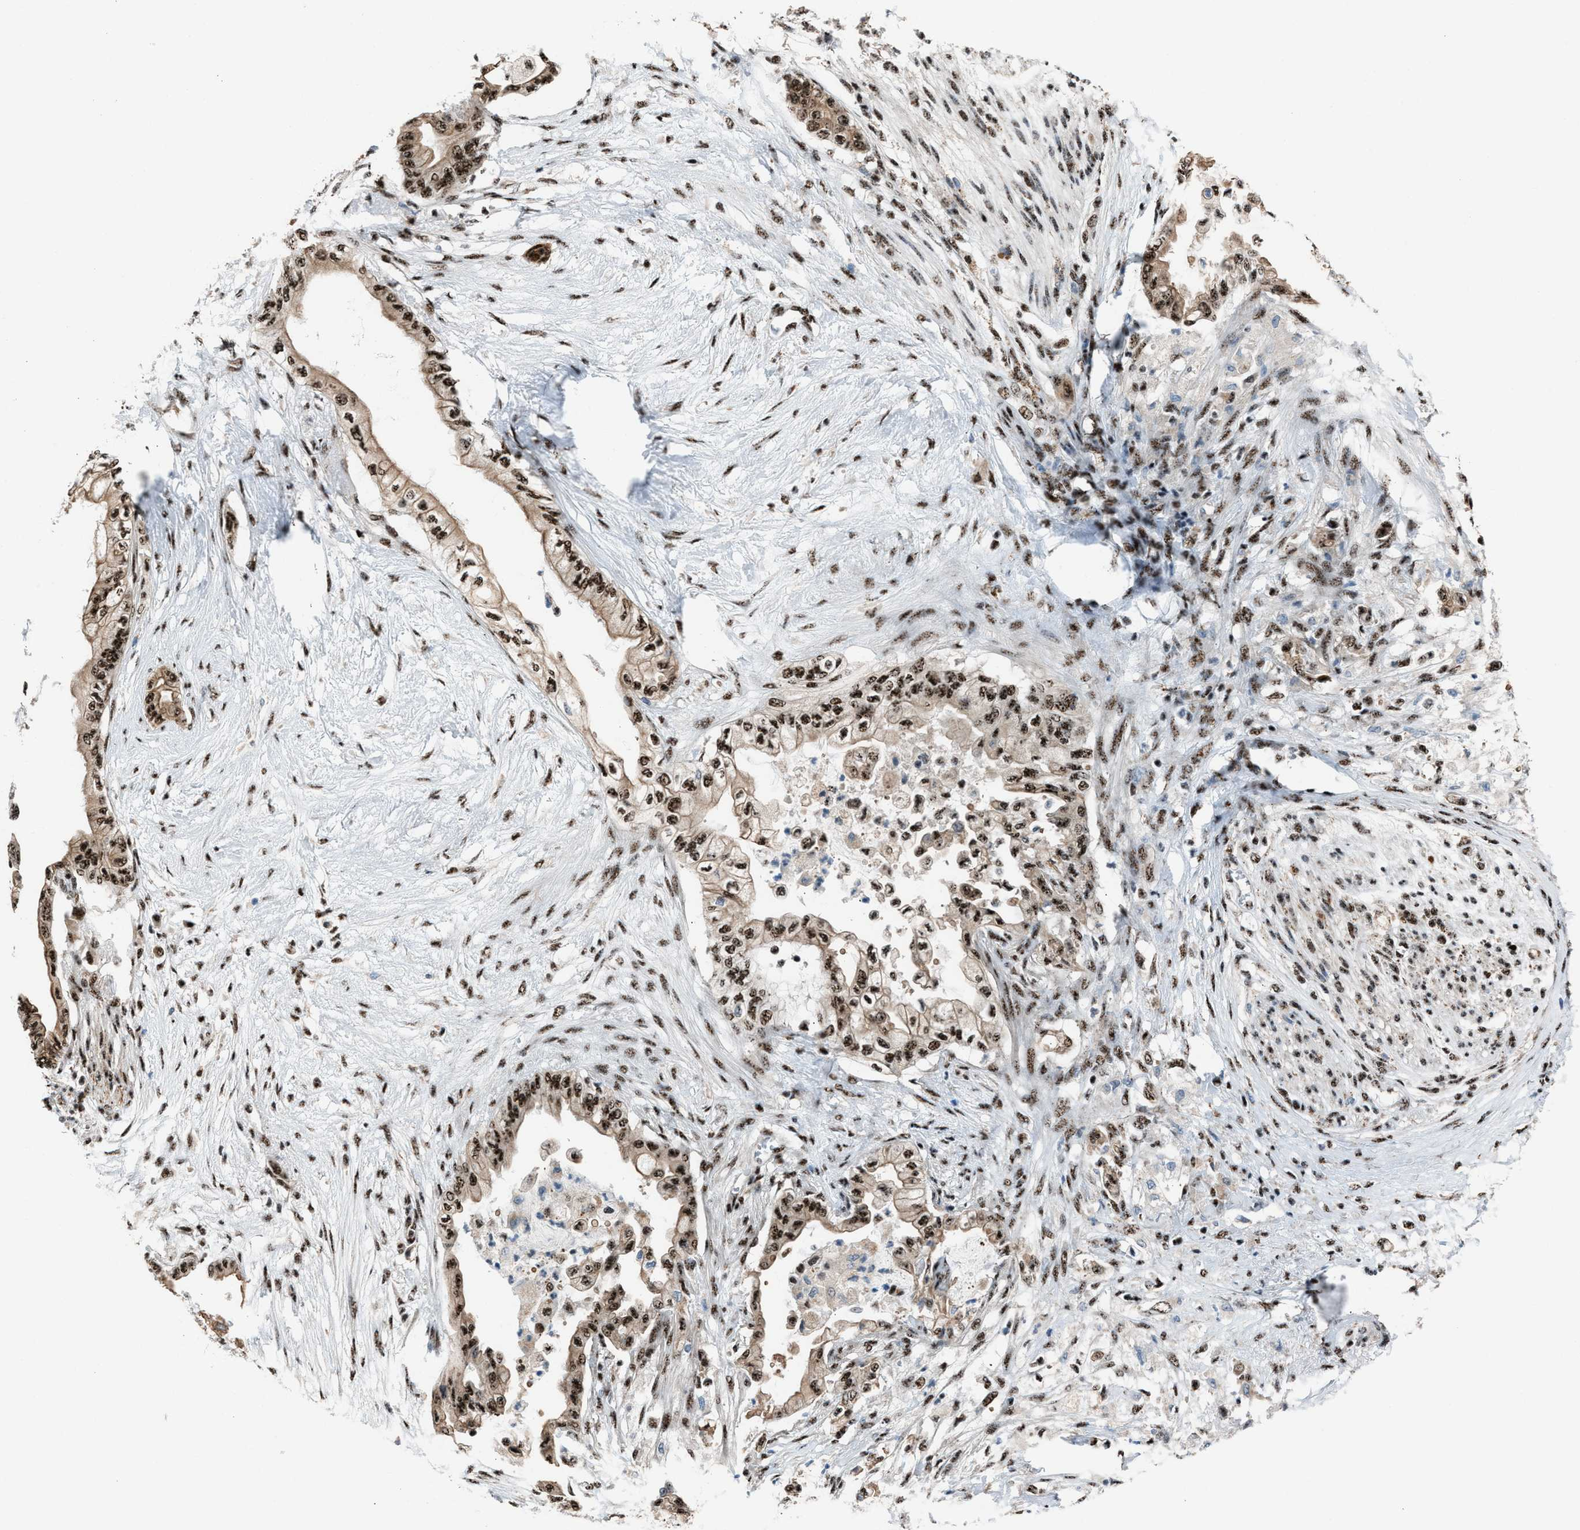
{"staining": {"intensity": "strong", "quantity": ">75%", "location": "nuclear"}, "tissue": "pancreatic cancer", "cell_type": "Tumor cells", "image_type": "cancer", "snomed": [{"axis": "morphology", "description": "Normal tissue, NOS"}, {"axis": "morphology", "description": "Adenocarcinoma, NOS"}, {"axis": "topography", "description": "Pancreas"}, {"axis": "topography", "description": "Duodenum"}], "caption": "IHC (DAB) staining of adenocarcinoma (pancreatic) shows strong nuclear protein positivity in about >75% of tumor cells.", "gene": "CENPP", "patient": {"sex": "female", "age": 60}}